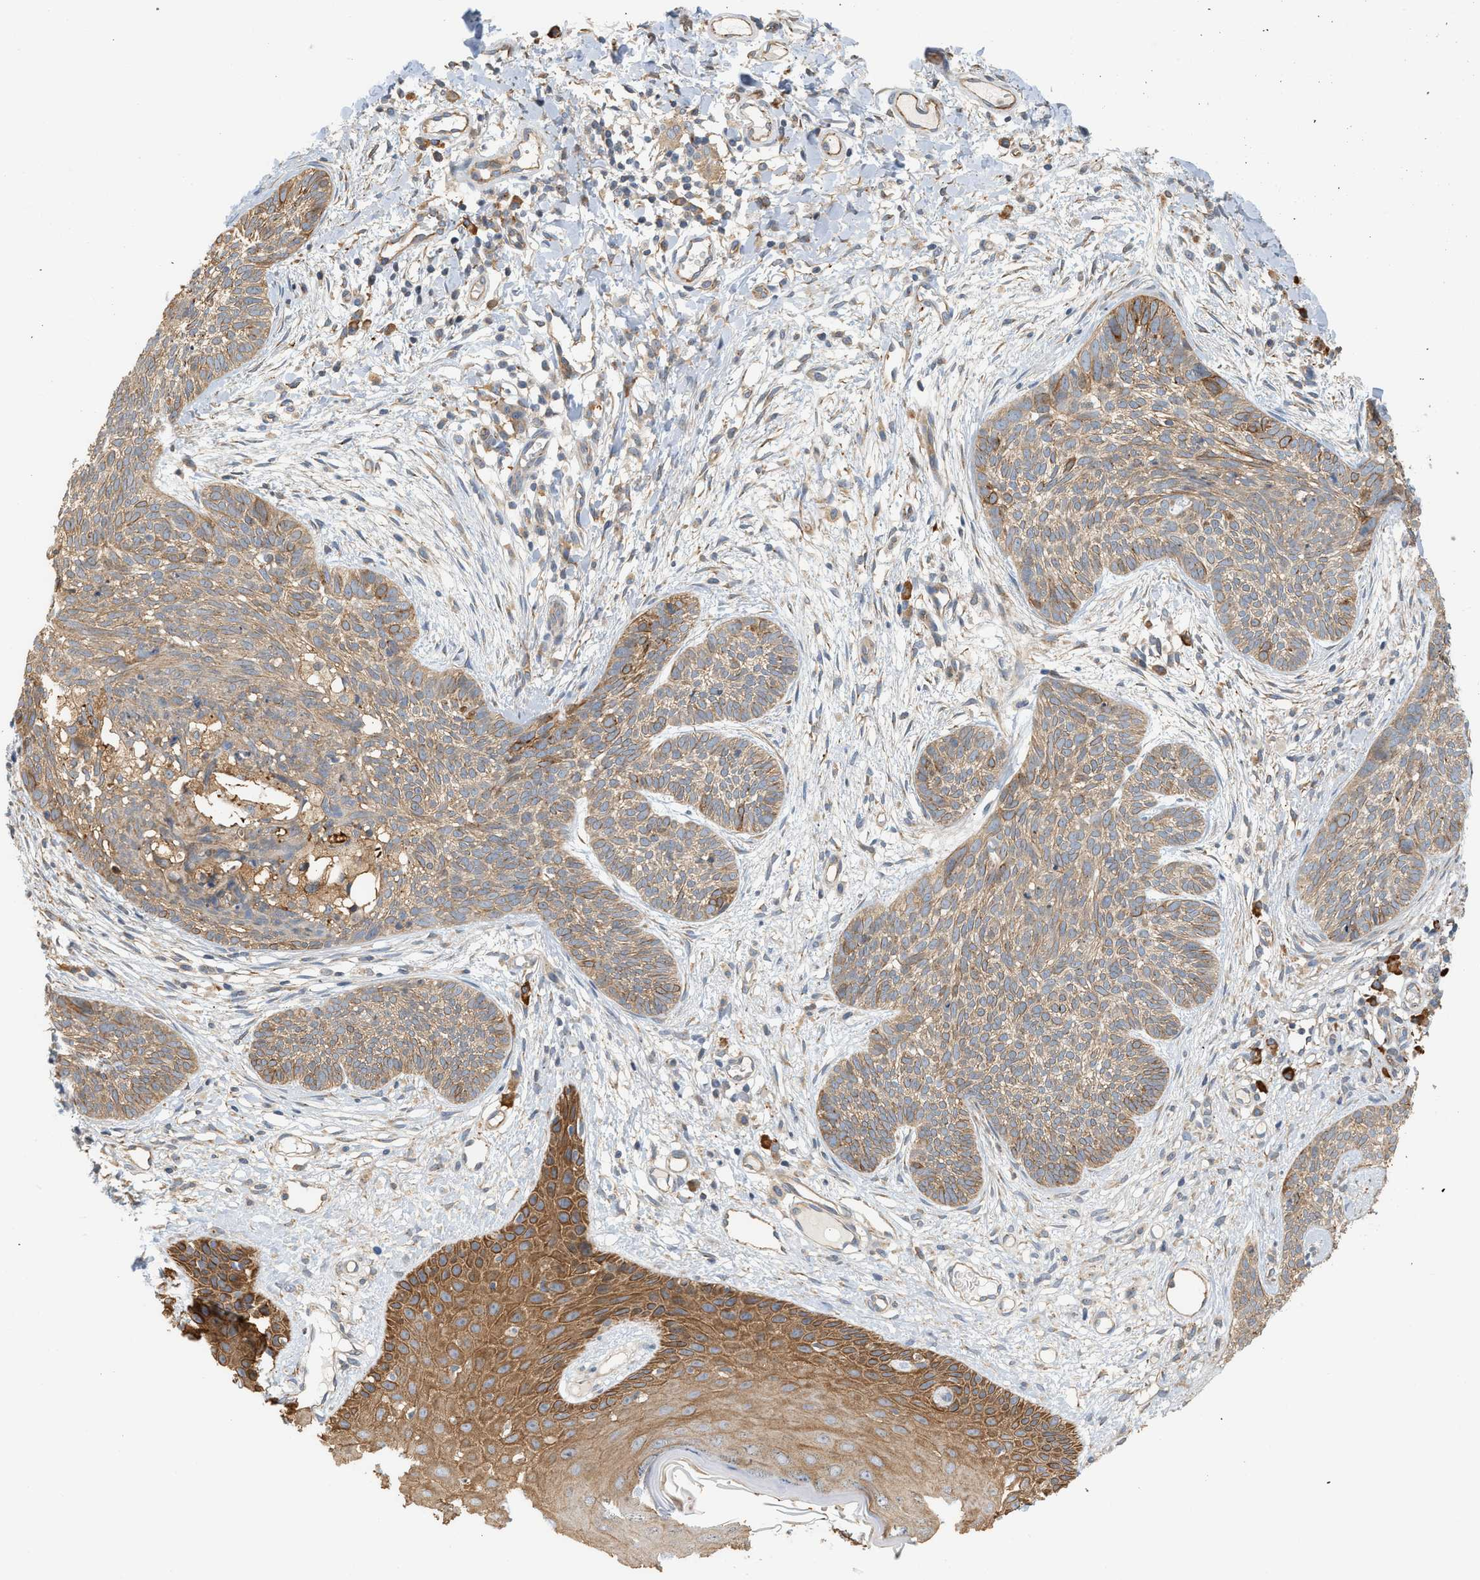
{"staining": {"intensity": "weak", "quantity": ">75%", "location": "cytoplasmic/membranous"}, "tissue": "skin cancer", "cell_type": "Tumor cells", "image_type": "cancer", "snomed": [{"axis": "morphology", "description": "Basal cell carcinoma"}, {"axis": "topography", "description": "Skin"}], "caption": "Brown immunohistochemical staining in skin basal cell carcinoma shows weak cytoplasmic/membranous staining in about >75% of tumor cells.", "gene": "CTXN1", "patient": {"sex": "female", "age": 59}}